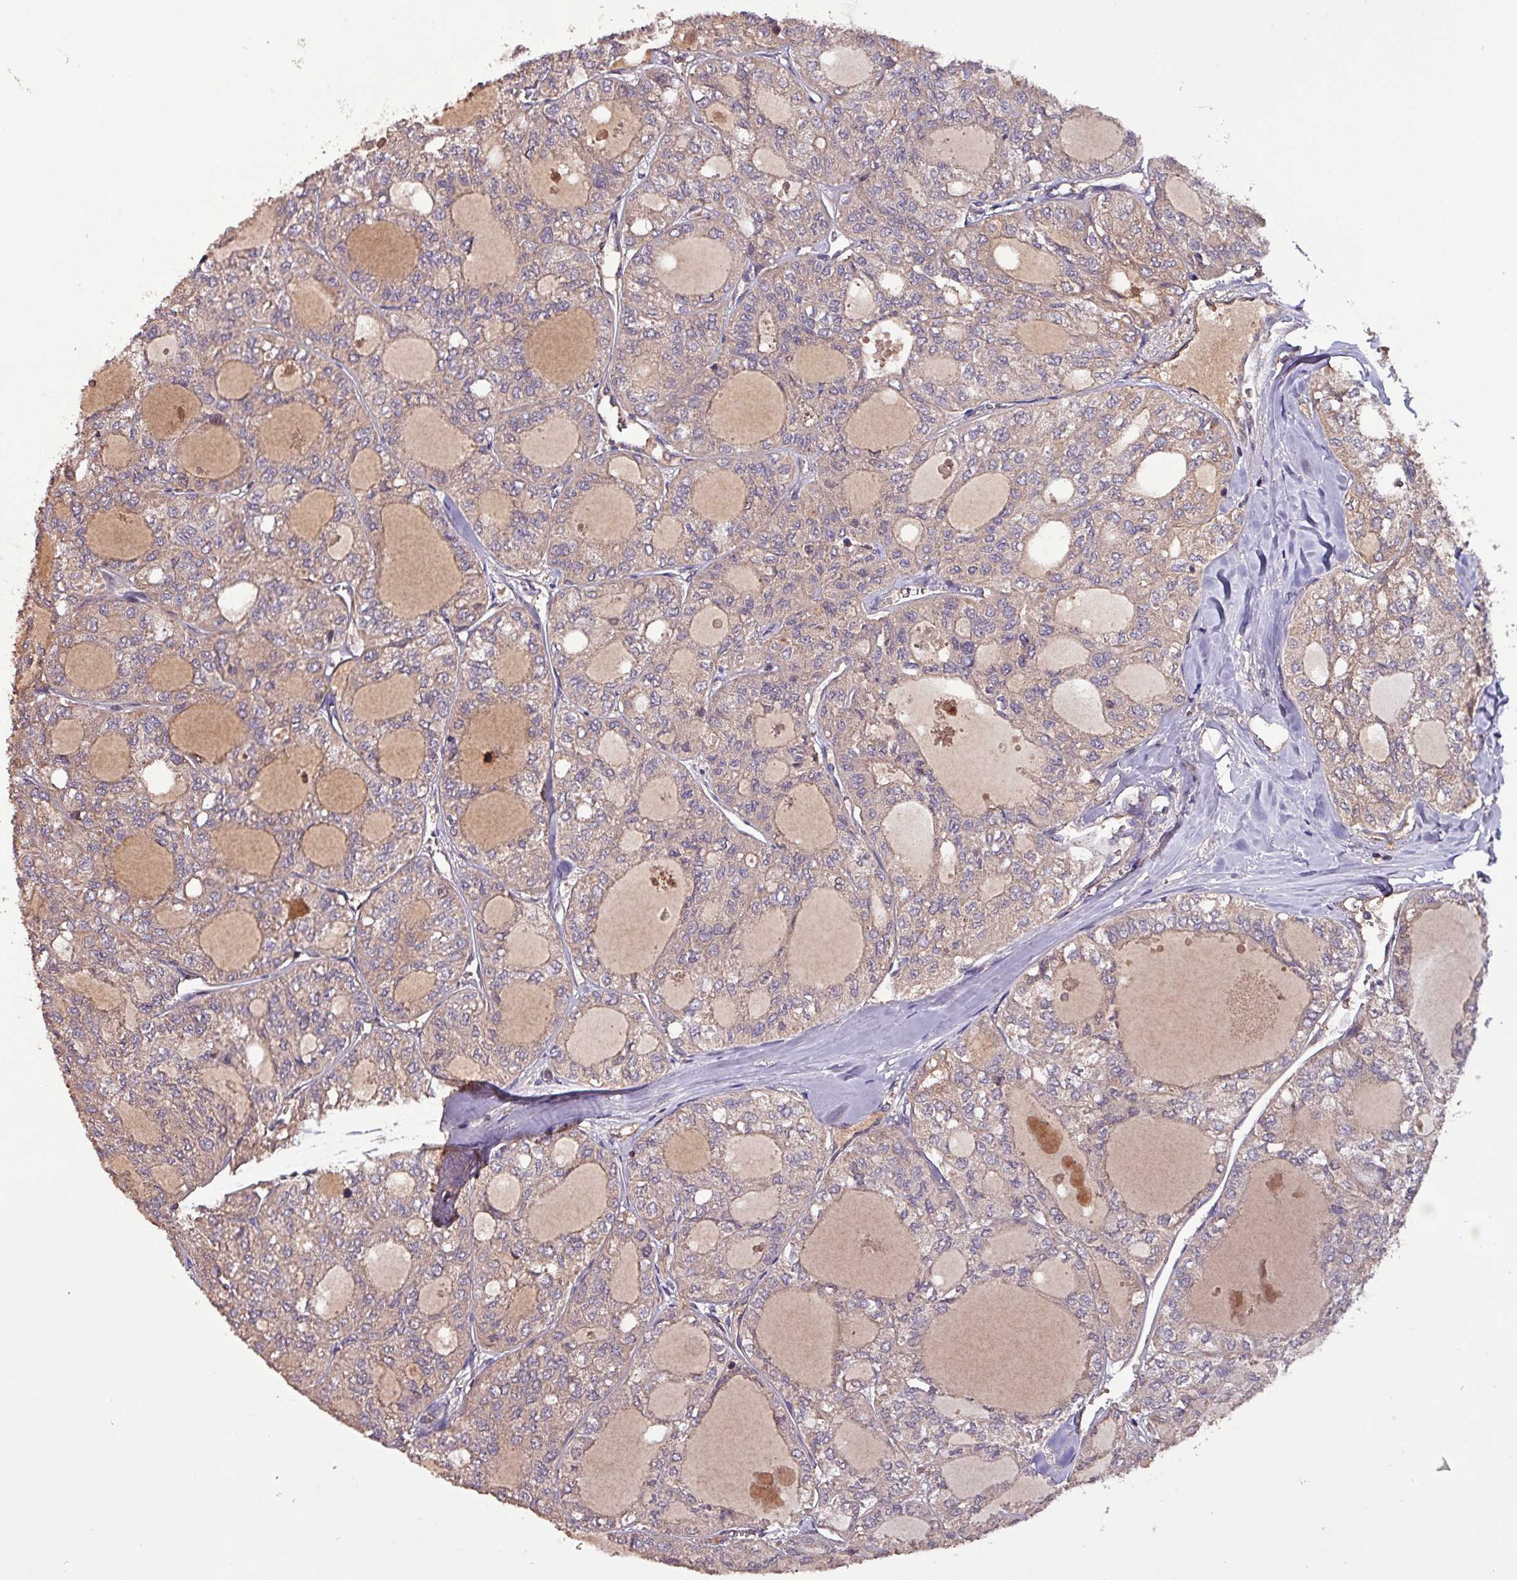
{"staining": {"intensity": "negative", "quantity": "none", "location": "none"}, "tissue": "thyroid cancer", "cell_type": "Tumor cells", "image_type": "cancer", "snomed": [{"axis": "morphology", "description": "Follicular adenoma carcinoma, NOS"}, {"axis": "topography", "description": "Thyroid gland"}], "caption": "Immunohistochemical staining of human follicular adenoma carcinoma (thyroid) shows no significant positivity in tumor cells.", "gene": "PAFAH1B2", "patient": {"sex": "male", "age": 75}}